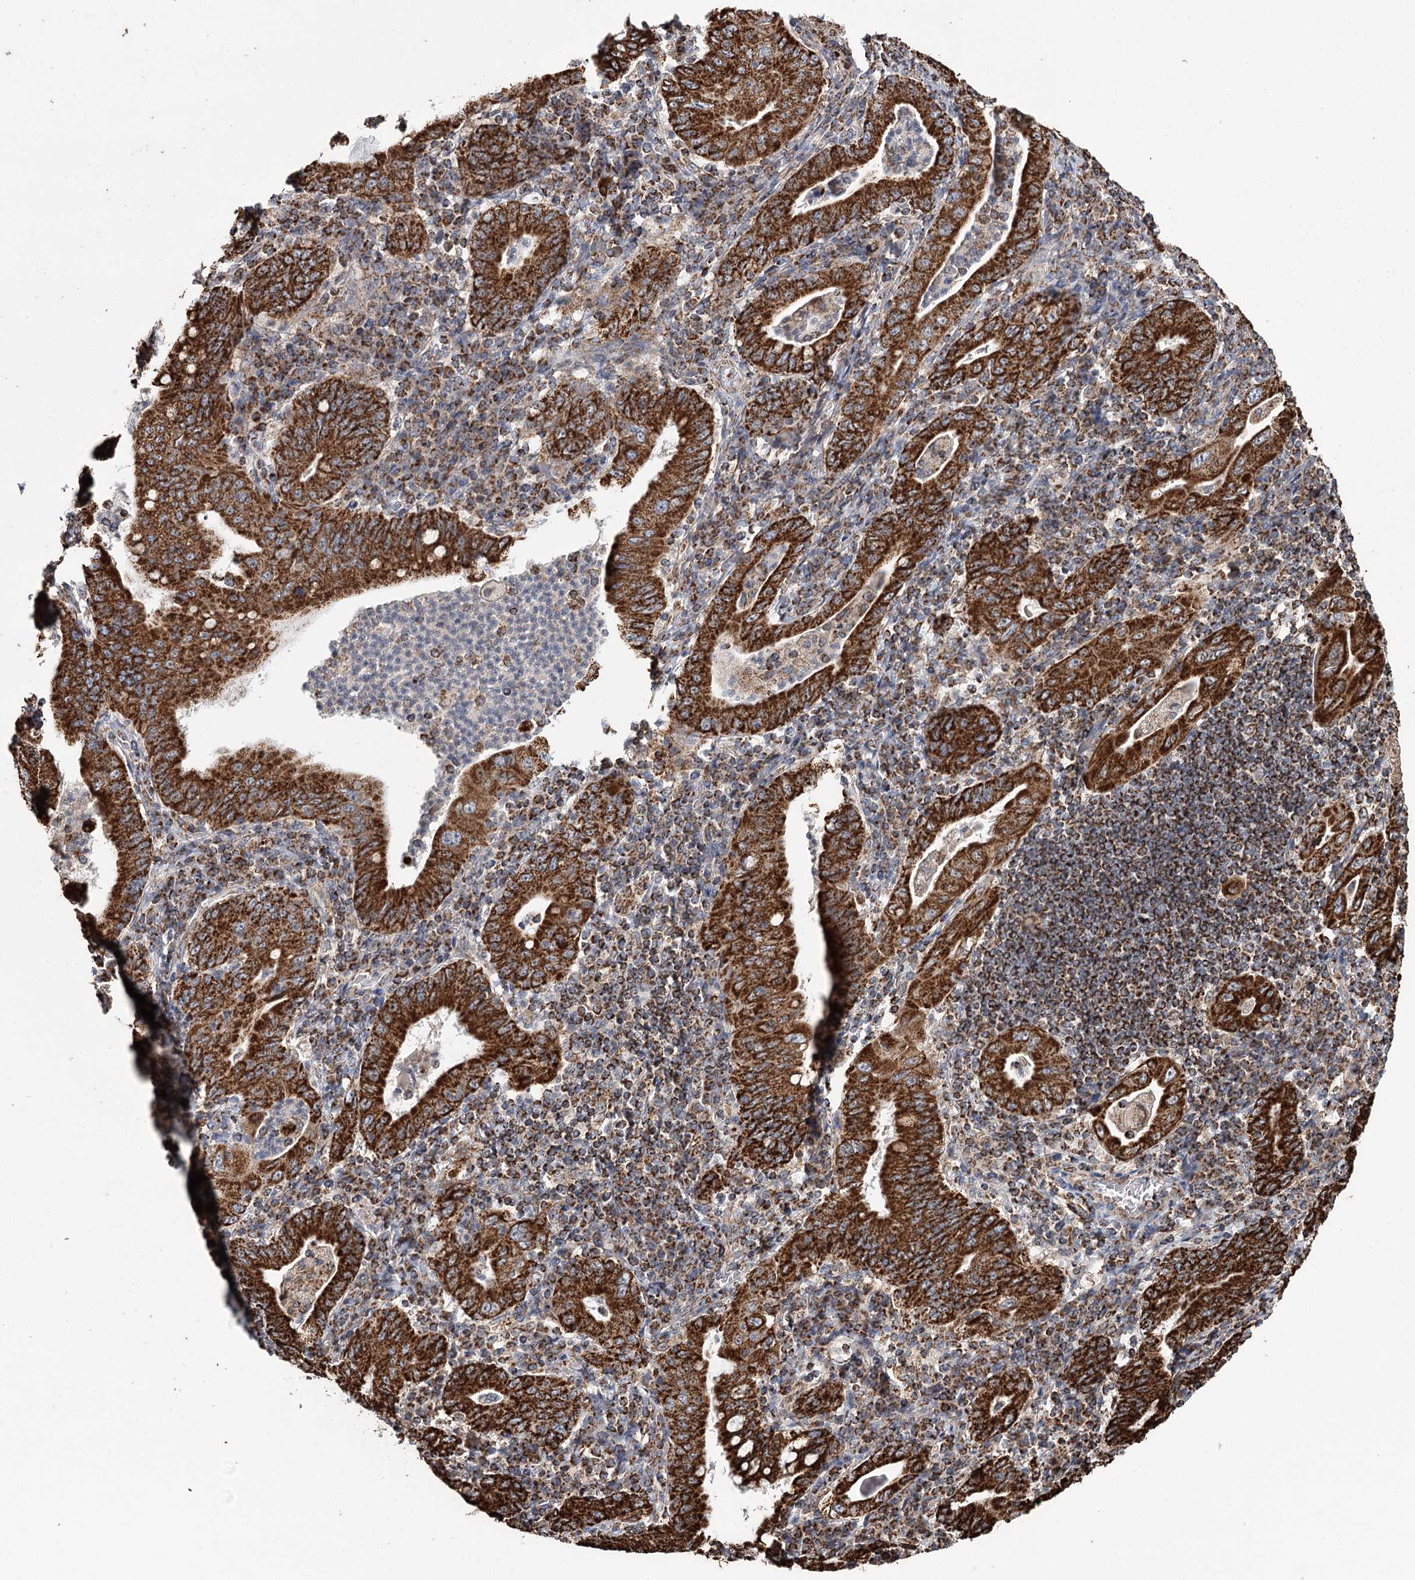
{"staining": {"intensity": "strong", "quantity": ">75%", "location": "cytoplasmic/membranous"}, "tissue": "stomach cancer", "cell_type": "Tumor cells", "image_type": "cancer", "snomed": [{"axis": "morphology", "description": "Normal tissue, NOS"}, {"axis": "morphology", "description": "Adenocarcinoma, NOS"}, {"axis": "topography", "description": "Esophagus"}, {"axis": "topography", "description": "Stomach, upper"}, {"axis": "topography", "description": "Peripheral nerve tissue"}], "caption": "This is an image of immunohistochemistry staining of stomach cancer (adenocarcinoma), which shows strong expression in the cytoplasmic/membranous of tumor cells.", "gene": "APH1A", "patient": {"sex": "male", "age": 62}}